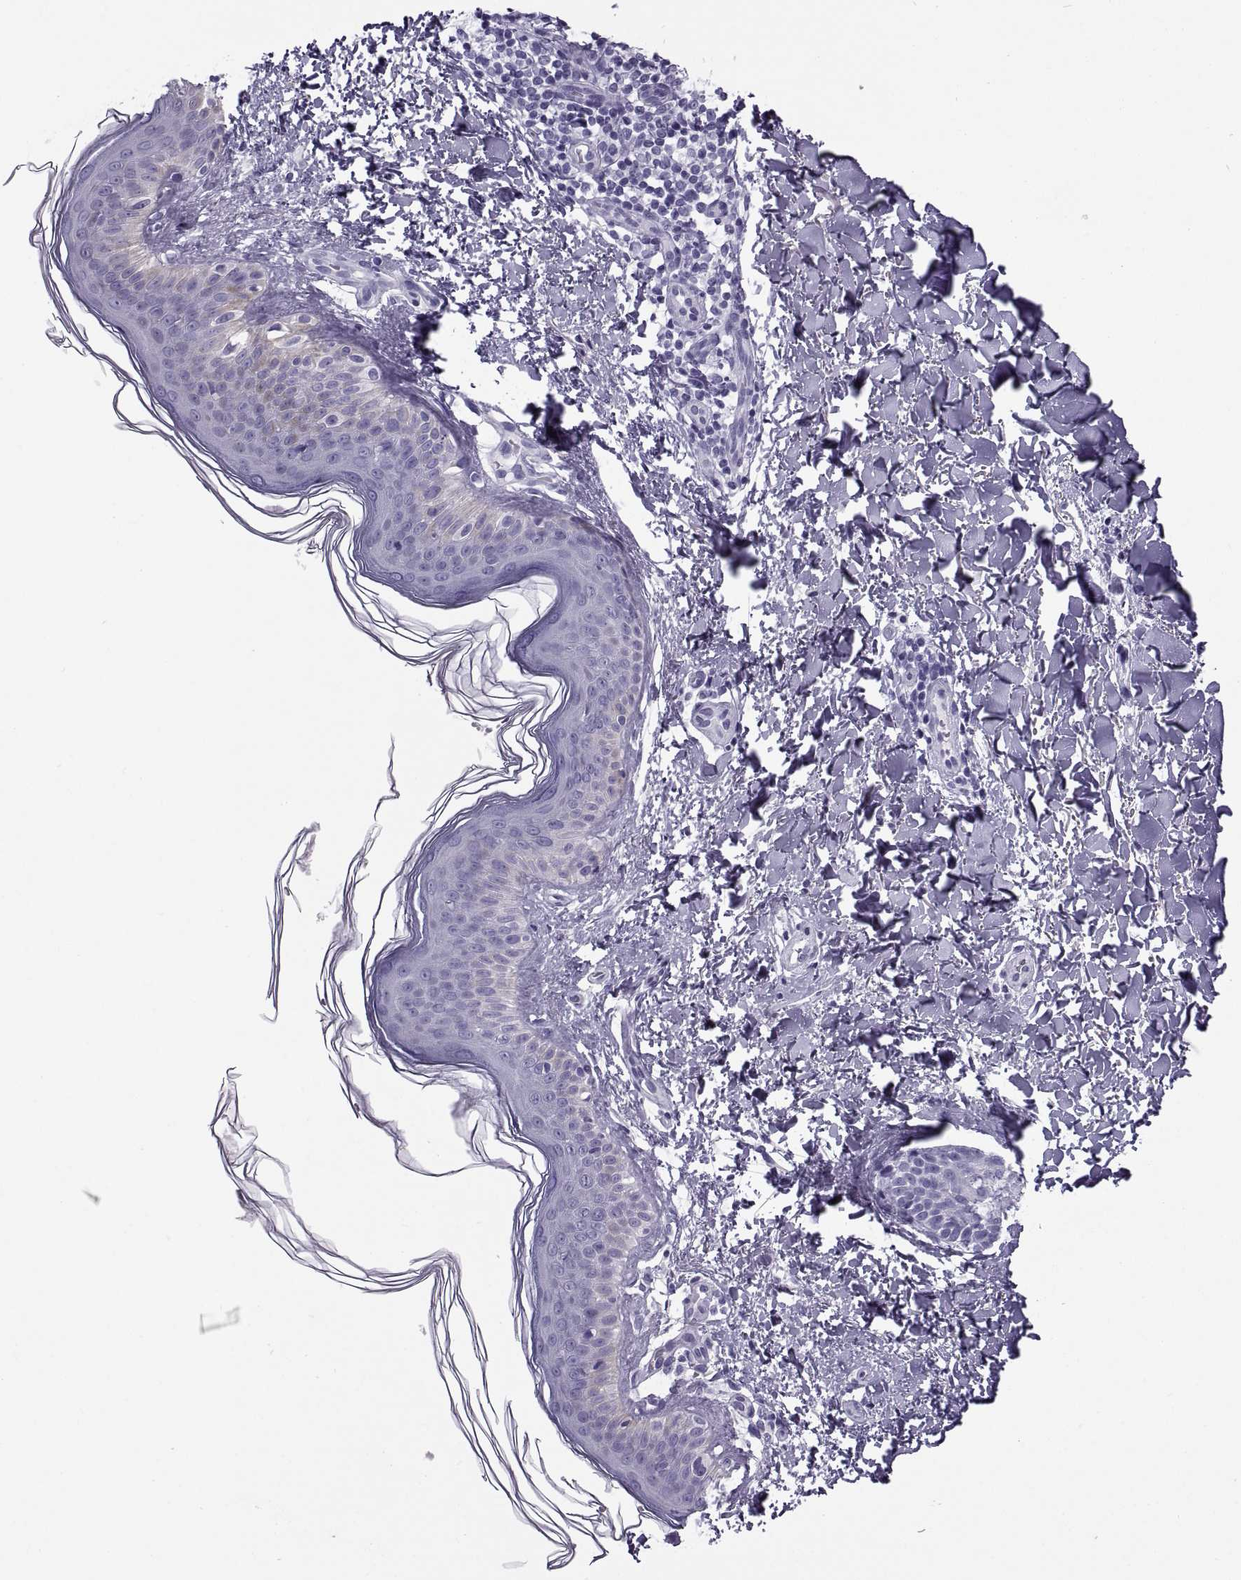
{"staining": {"intensity": "negative", "quantity": "none", "location": "none"}, "tissue": "skin cancer", "cell_type": "Tumor cells", "image_type": "cancer", "snomed": [{"axis": "morphology", "description": "Normal tissue, NOS"}, {"axis": "morphology", "description": "Basal cell carcinoma"}, {"axis": "topography", "description": "Skin"}], "caption": "Immunohistochemistry of human basal cell carcinoma (skin) shows no staining in tumor cells.", "gene": "RLBP1", "patient": {"sex": "male", "age": 46}}